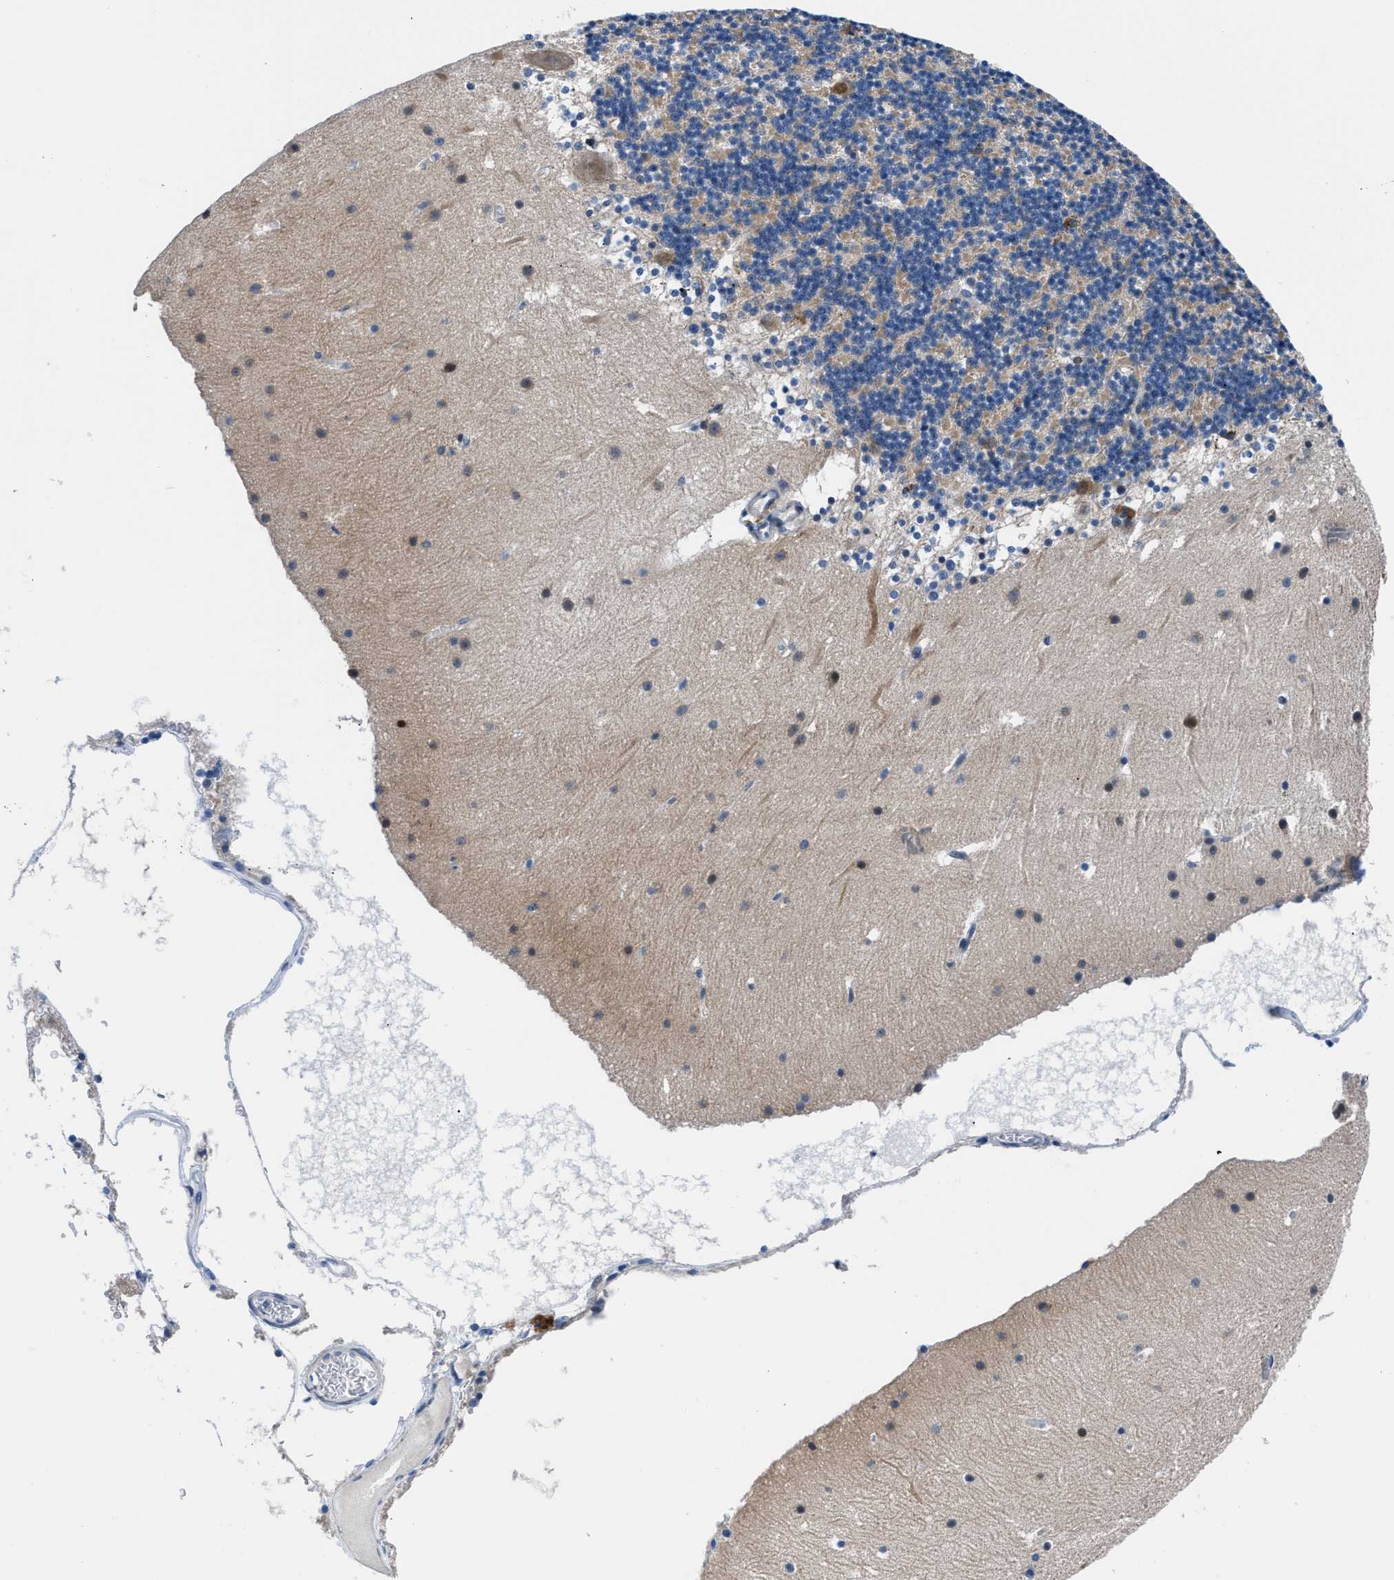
{"staining": {"intensity": "moderate", "quantity": "25%-75%", "location": "cytoplasmic/membranous"}, "tissue": "cerebellum", "cell_type": "Cells in granular layer", "image_type": "normal", "snomed": [{"axis": "morphology", "description": "Normal tissue, NOS"}, {"axis": "topography", "description": "Cerebellum"}], "caption": "About 25%-75% of cells in granular layer in normal human cerebellum show moderate cytoplasmic/membranous protein staining as visualized by brown immunohistochemical staining.", "gene": "UAP1", "patient": {"sex": "male", "age": 45}}